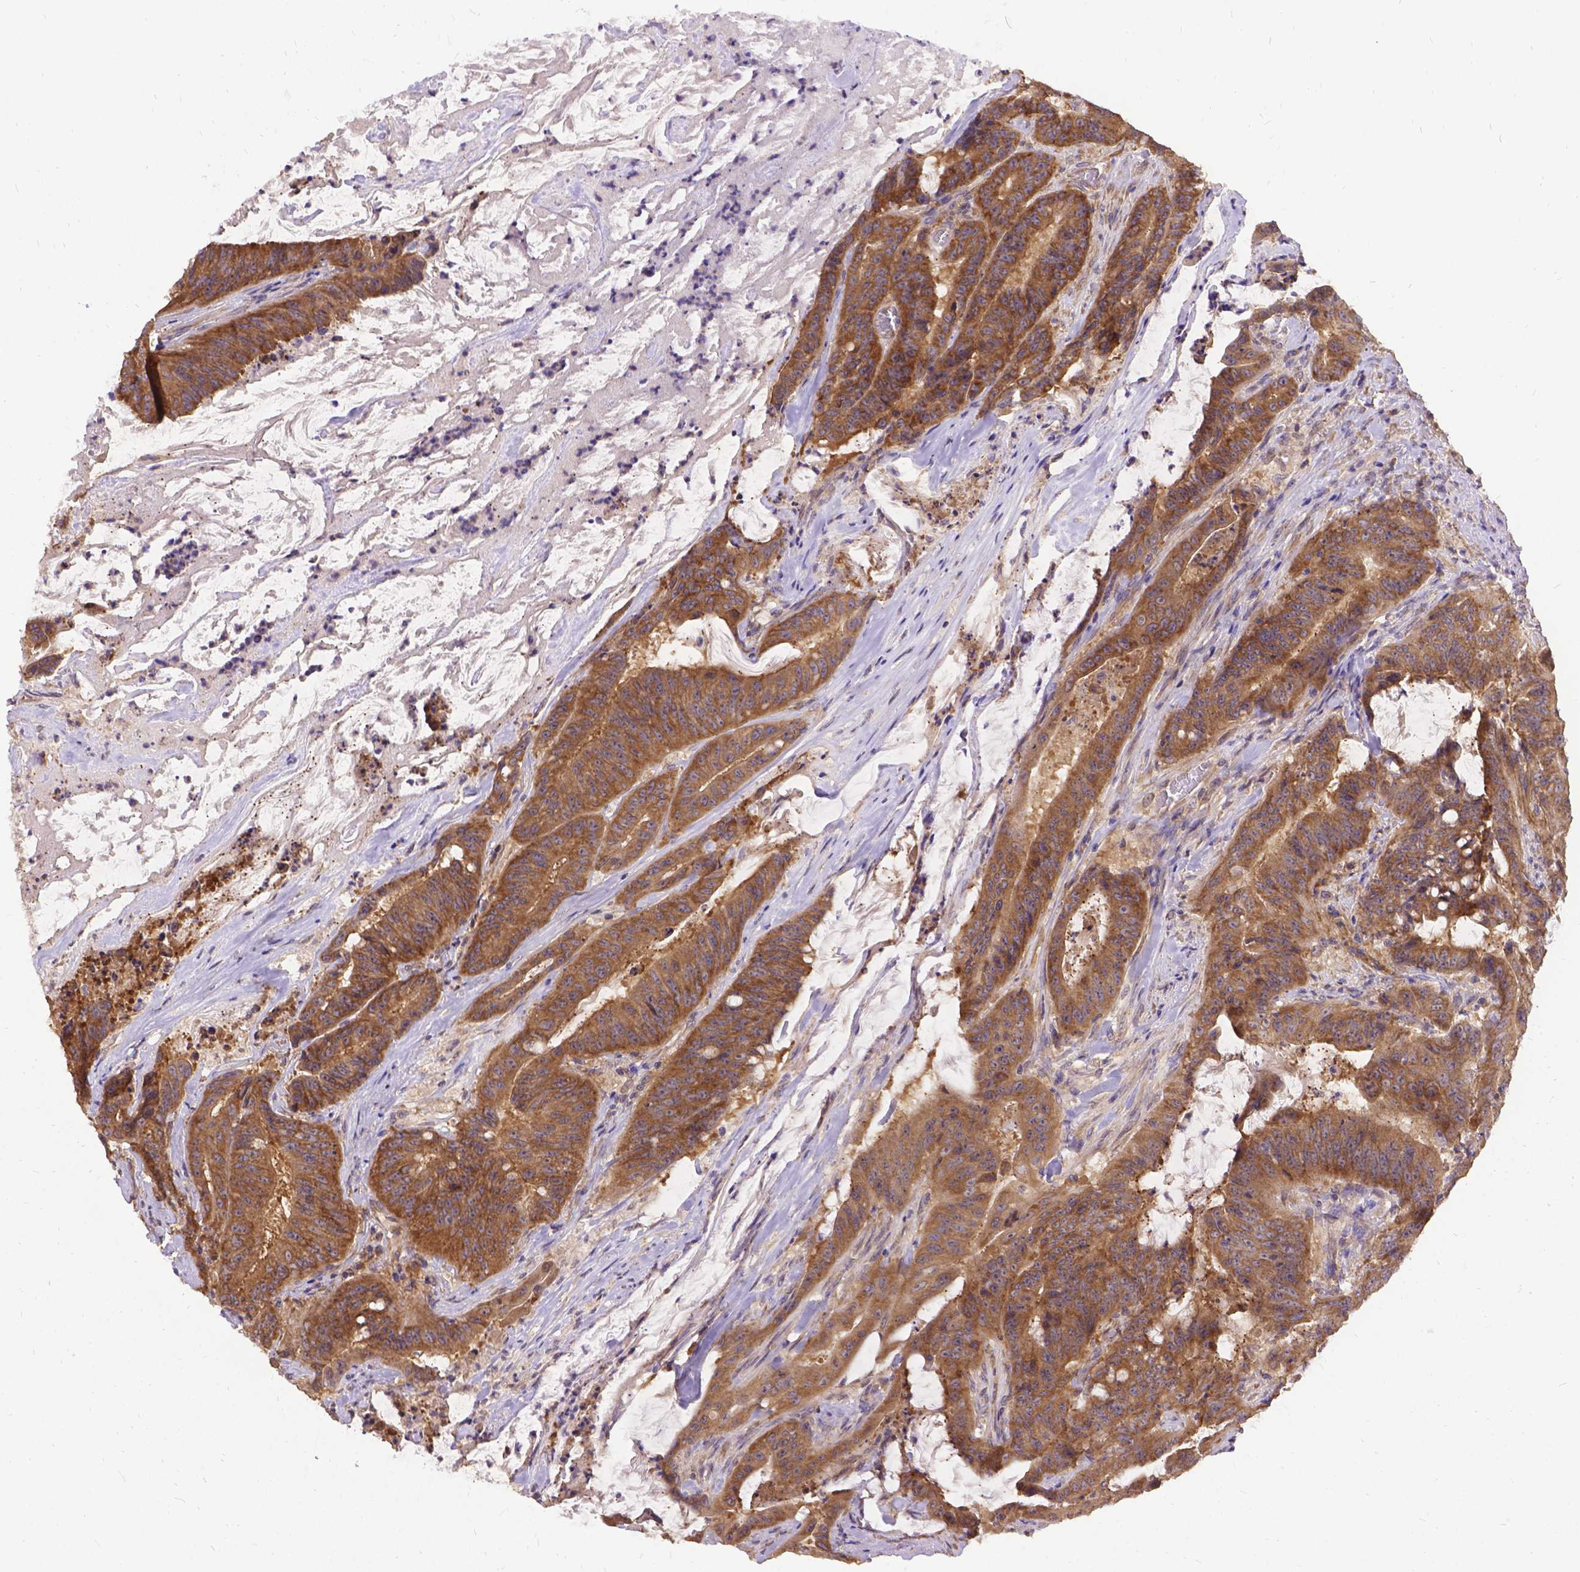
{"staining": {"intensity": "moderate", "quantity": ">75%", "location": "cytoplasmic/membranous"}, "tissue": "colorectal cancer", "cell_type": "Tumor cells", "image_type": "cancer", "snomed": [{"axis": "morphology", "description": "Adenocarcinoma, NOS"}, {"axis": "topography", "description": "Colon"}], "caption": "This photomicrograph shows immunohistochemistry staining of human colorectal adenocarcinoma, with medium moderate cytoplasmic/membranous expression in approximately >75% of tumor cells.", "gene": "DENND6A", "patient": {"sex": "male", "age": 33}}